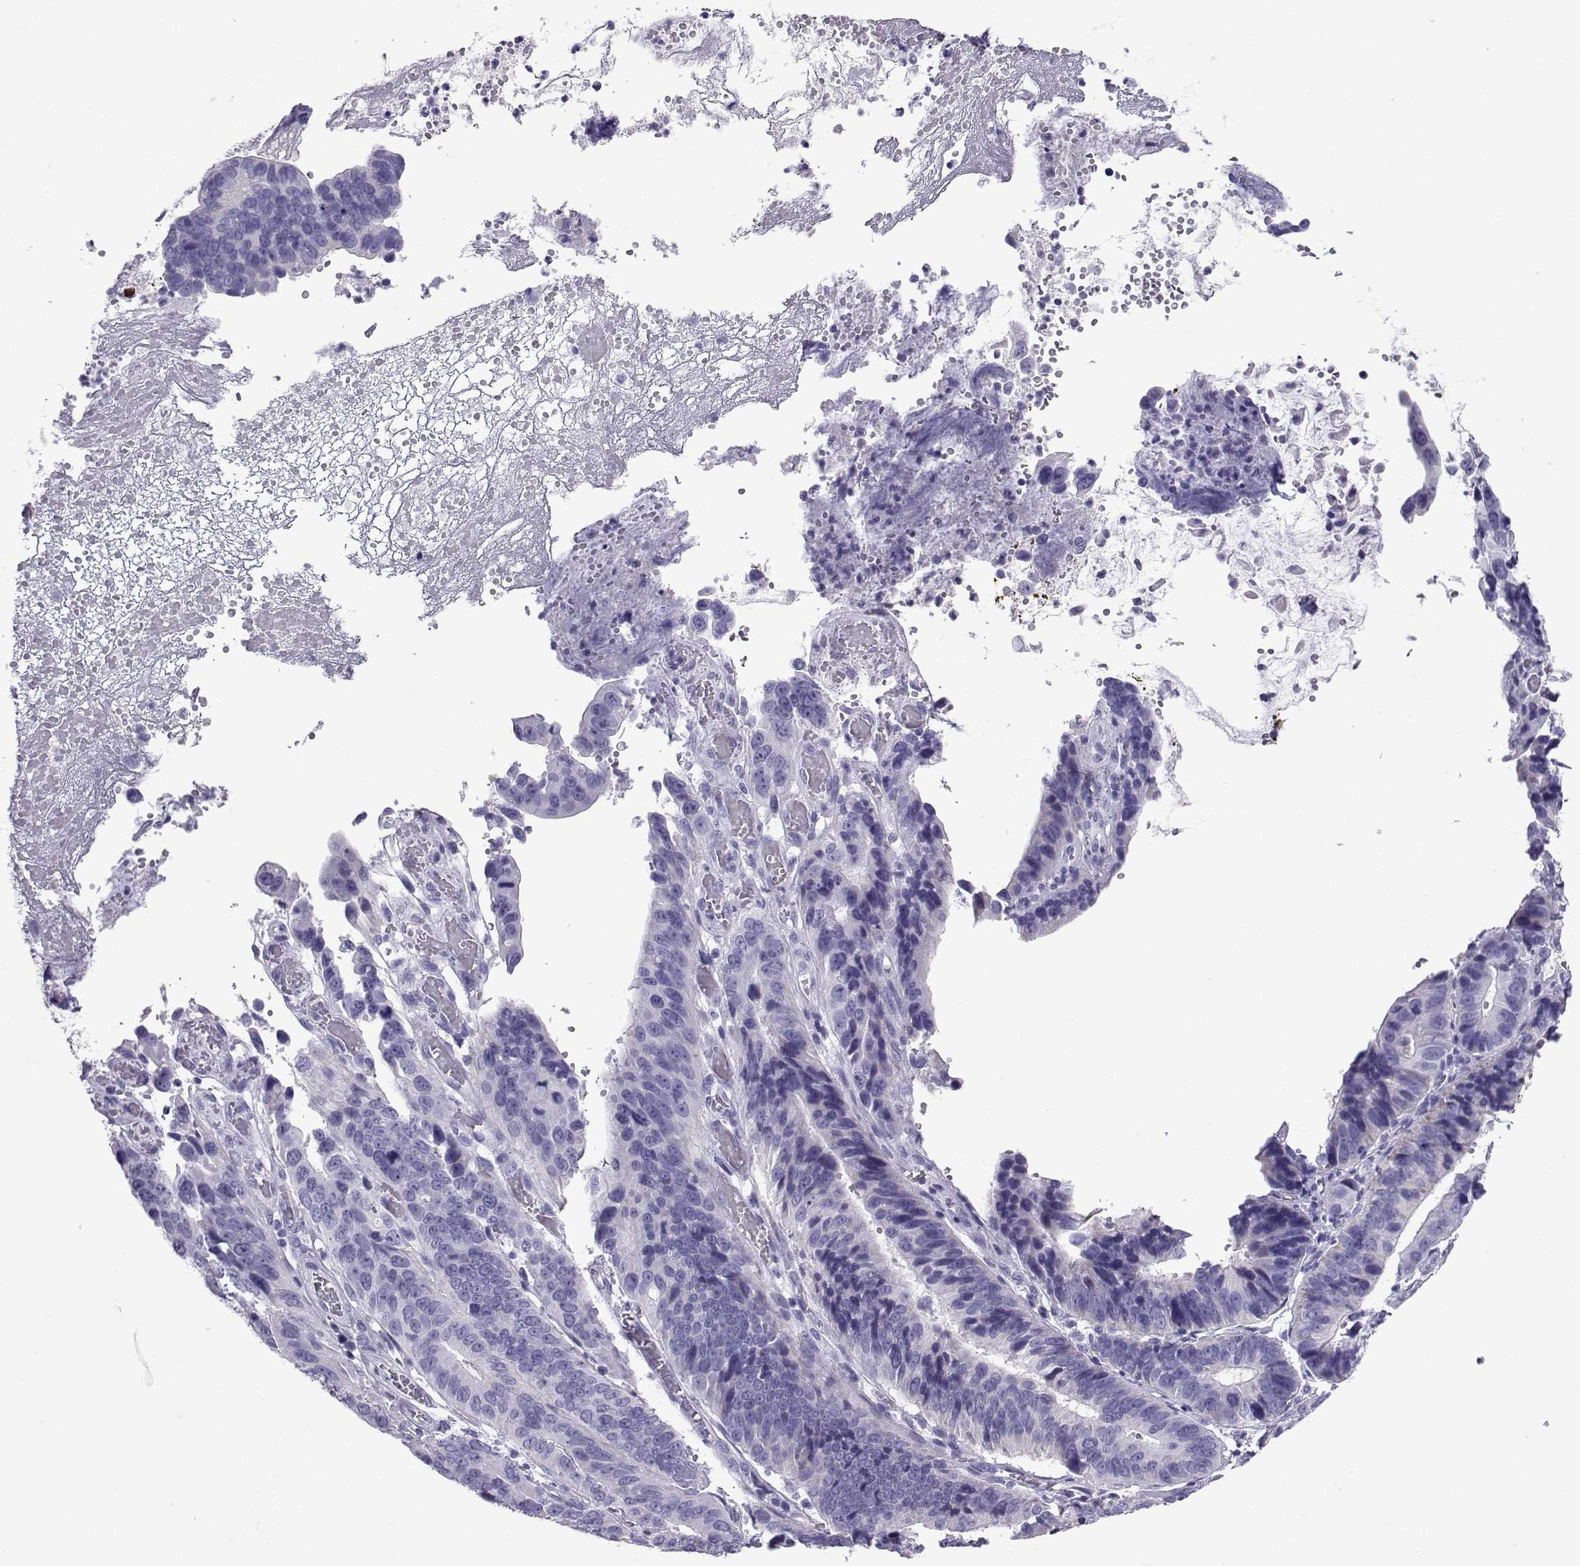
{"staining": {"intensity": "negative", "quantity": "none", "location": "none"}, "tissue": "stomach cancer", "cell_type": "Tumor cells", "image_type": "cancer", "snomed": [{"axis": "morphology", "description": "Adenocarcinoma, NOS"}, {"axis": "topography", "description": "Stomach"}], "caption": "DAB (3,3'-diaminobenzidine) immunohistochemical staining of stomach cancer (adenocarcinoma) exhibits no significant positivity in tumor cells.", "gene": "CD109", "patient": {"sex": "male", "age": 84}}